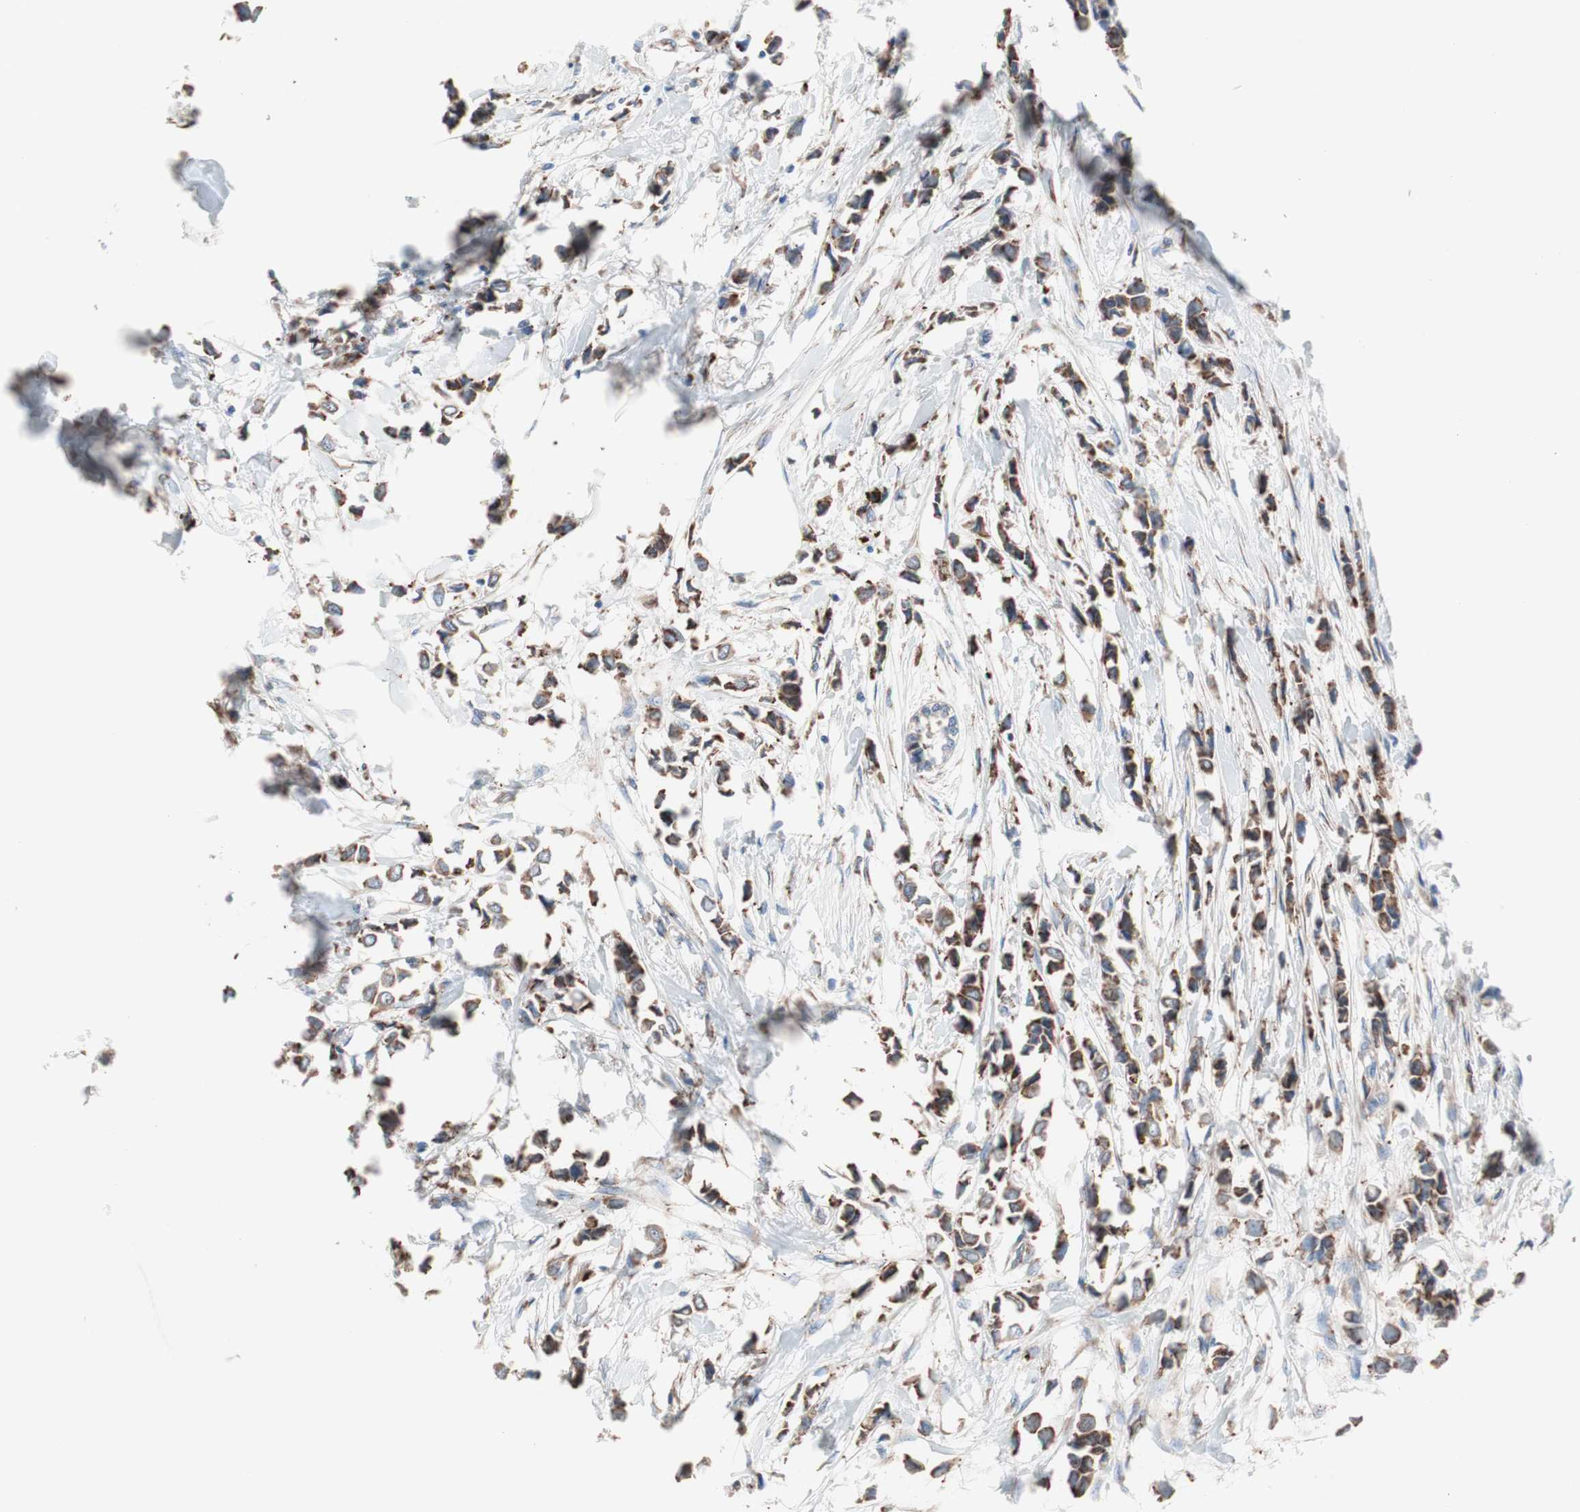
{"staining": {"intensity": "strong", "quantity": ">75%", "location": "cytoplasmic/membranous"}, "tissue": "breast cancer", "cell_type": "Tumor cells", "image_type": "cancer", "snomed": [{"axis": "morphology", "description": "Lobular carcinoma"}, {"axis": "topography", "description": "Breast"}], "caption": "Approximately >75% of tumor cells in human breast lobular carcinoma display strong cytoplasmic/membranous protein staining as visualized by brown immunohistochemical staining.", "gene": "SLC27A4", "patient": {"sex": "female", "age": 51}}